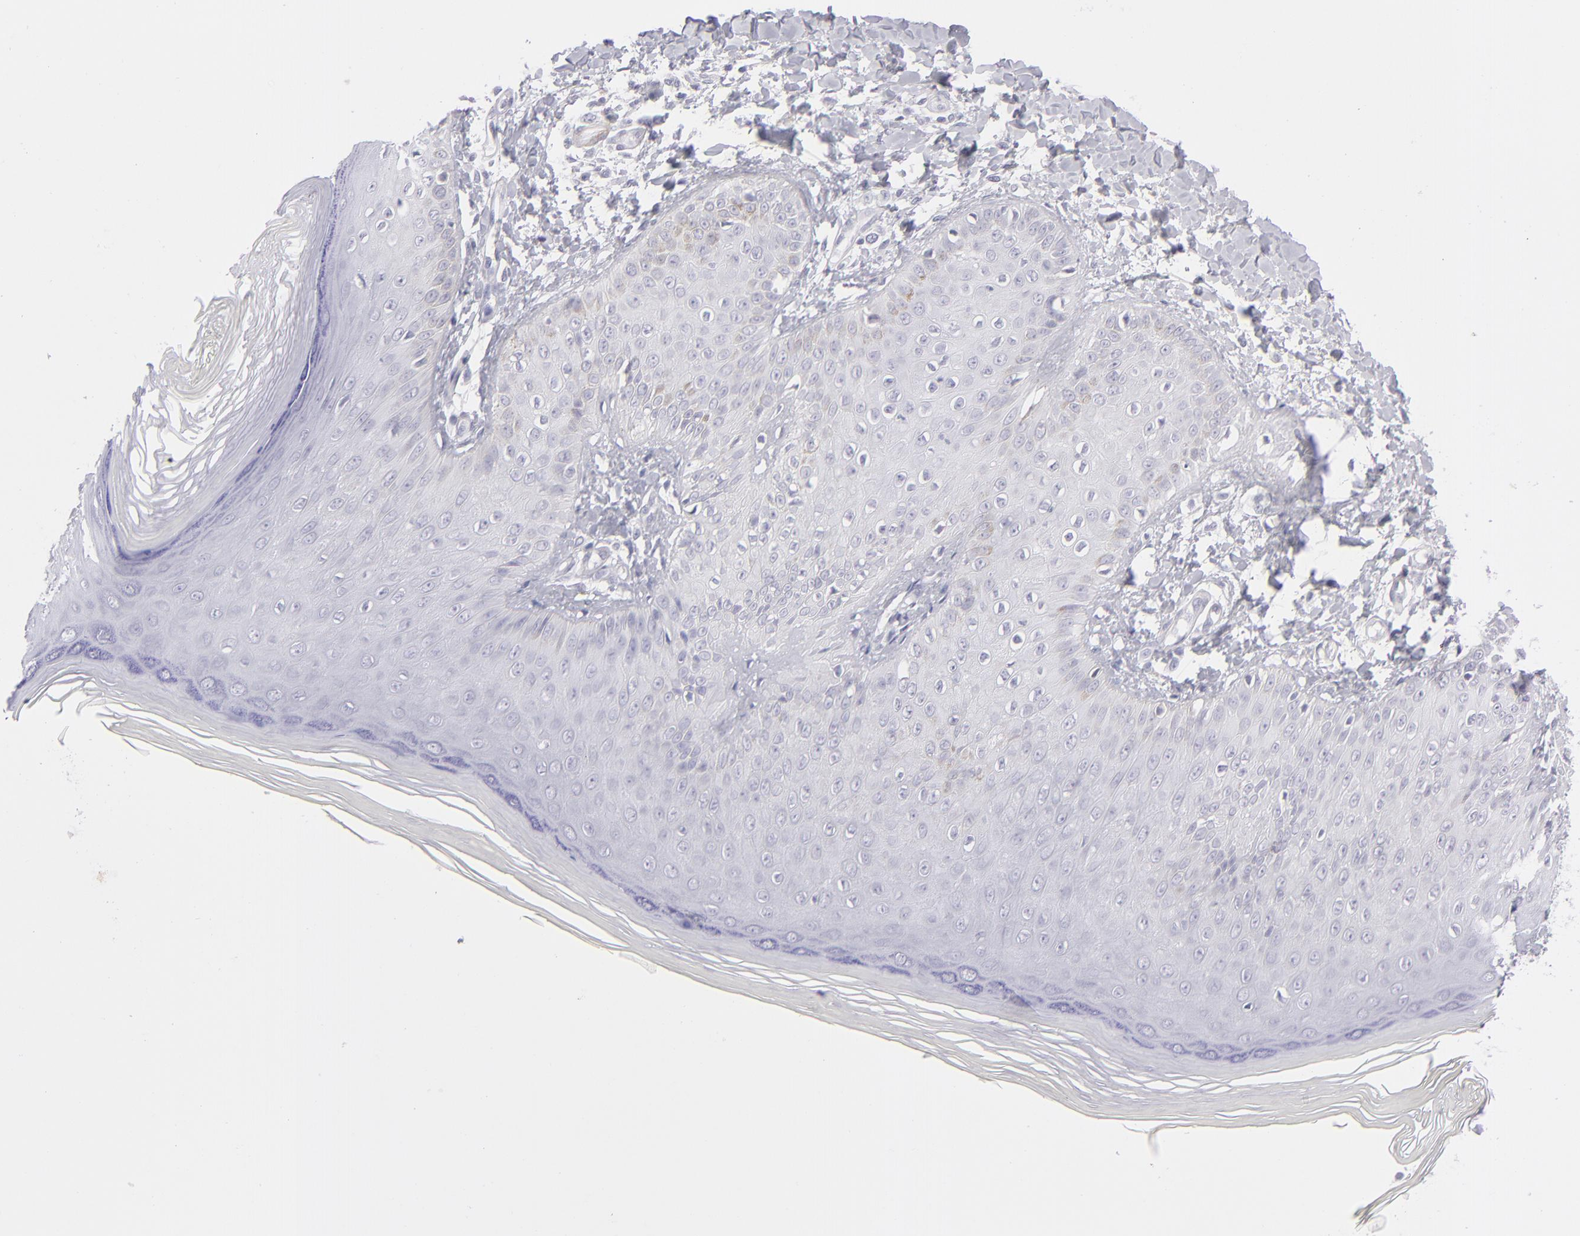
{"staining": {"intensity": "negative", "quantity": "none", "location": "none"}, "tissue": "skin", "cell_type": "Epidermal cells", "image_type": "normal", "snomed": [{"axis": "morphology", "description": "Normal tissue, NOS"}, {"axis": "morphology", "description": "Inflammation, NOS"}, {"axis": "topography", "description": "Soft tissue"}, {"axis": "topography", "description": "Anal"}], "caption": "An immunohistochemistry (IHC) image of normal skin is shown. There is no staining in epidermal cells of skin.", "gene": "MYH11", "patient": {"sex": "female", "age": 15}}